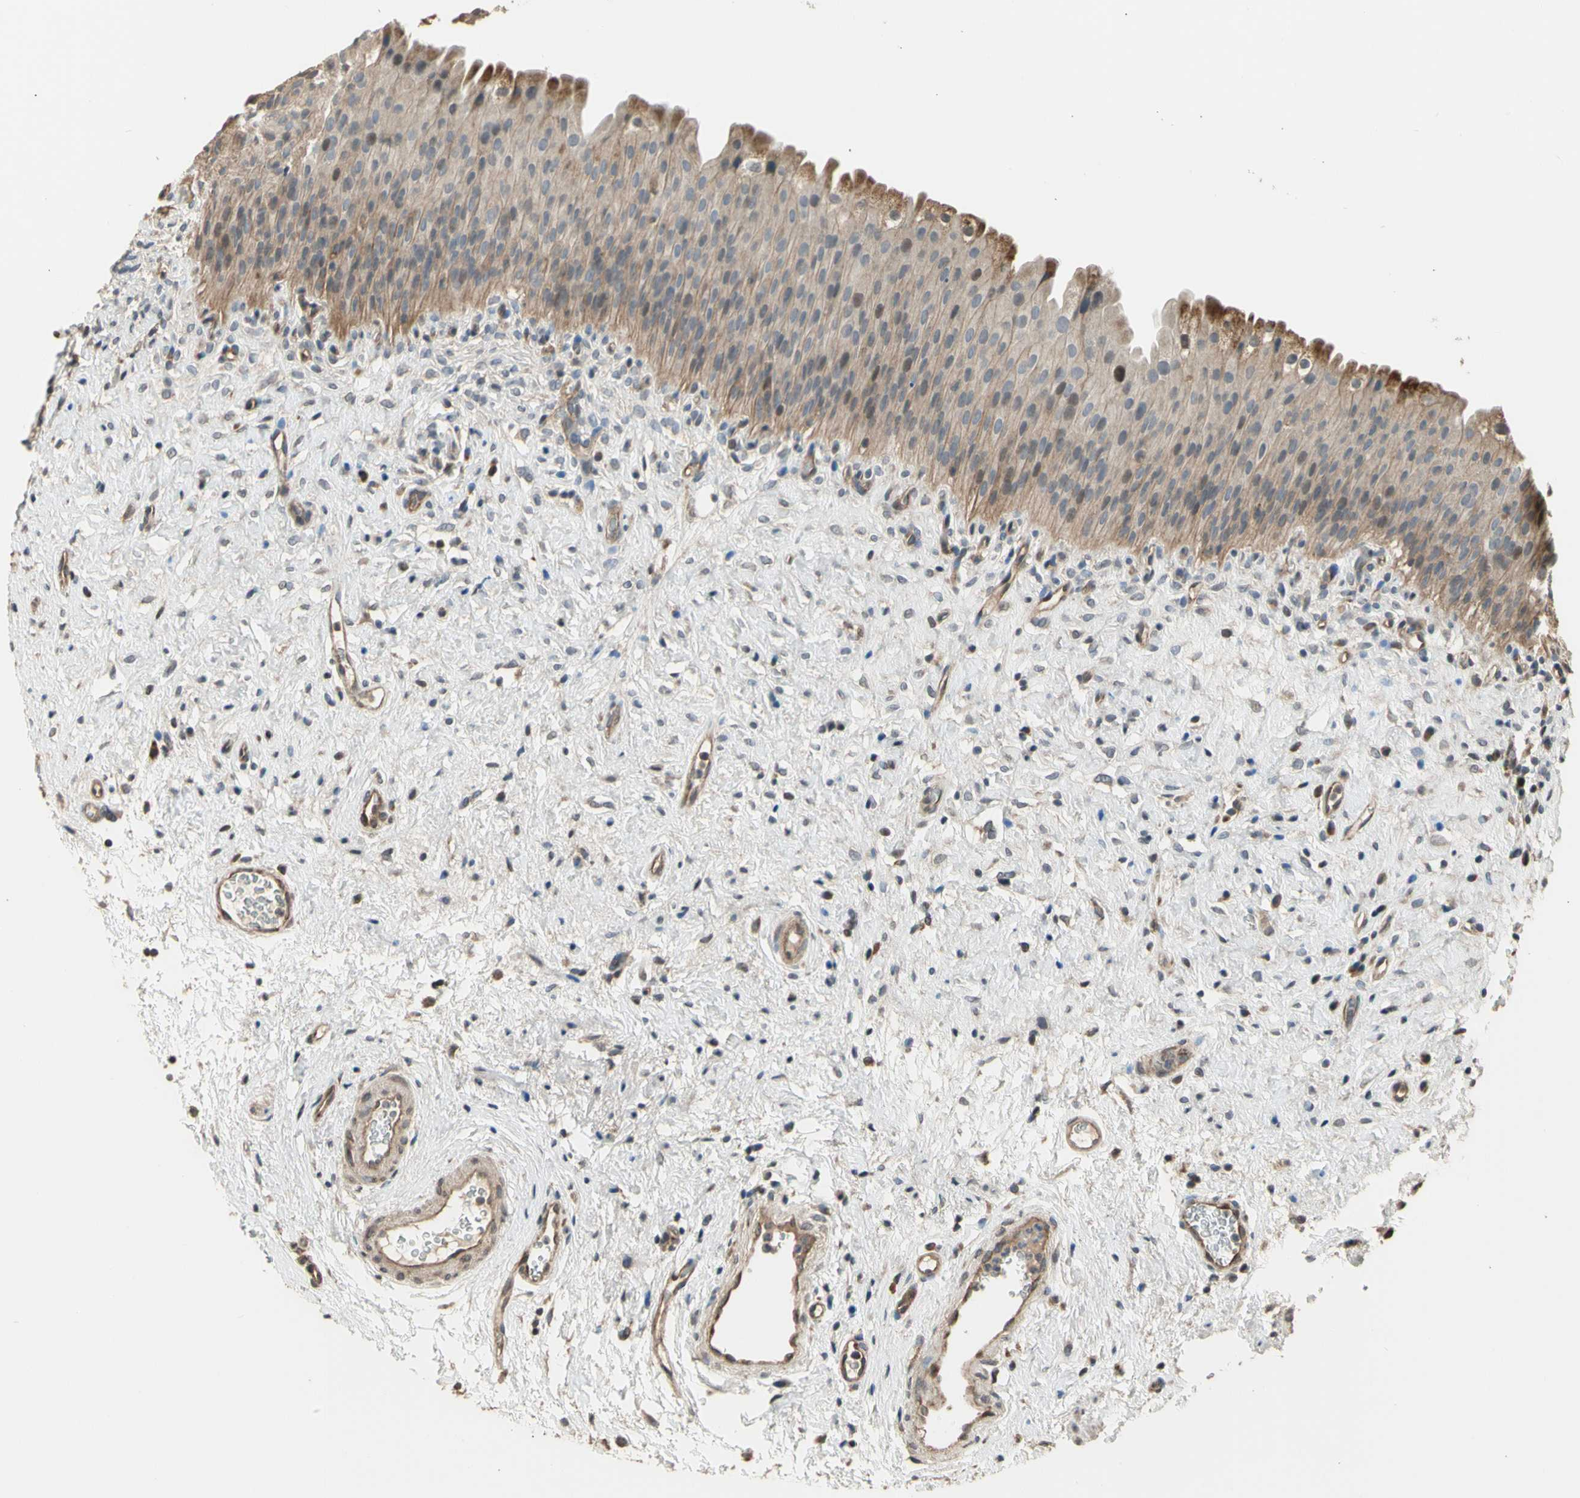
{"staining": {"intensity": "weak", "quantity": ">75%", "location": "cytoplasmic/membranous"}, "tissue": "urinary bladder", "cell_type": "Urothelial cells", "image_type": "normal", "snomed": [{"axis": "morphology", "description": "Normal tissue, NOS"}, {"axis": "morphology", "description": "Urothelial carcinoma, High grade"}, {"axis": "topography", "description": "Urinary bladder"}], "caption": "Weak cytoplasmic/membranous protein staining is identified in approximately >75% of urothelial cells in urinary bladder. Ihc stains the protein of interest in brown and the nuclei are stained blue.", "gene": "EFNB2", "patient": {"sex": "male", "age": 46}}